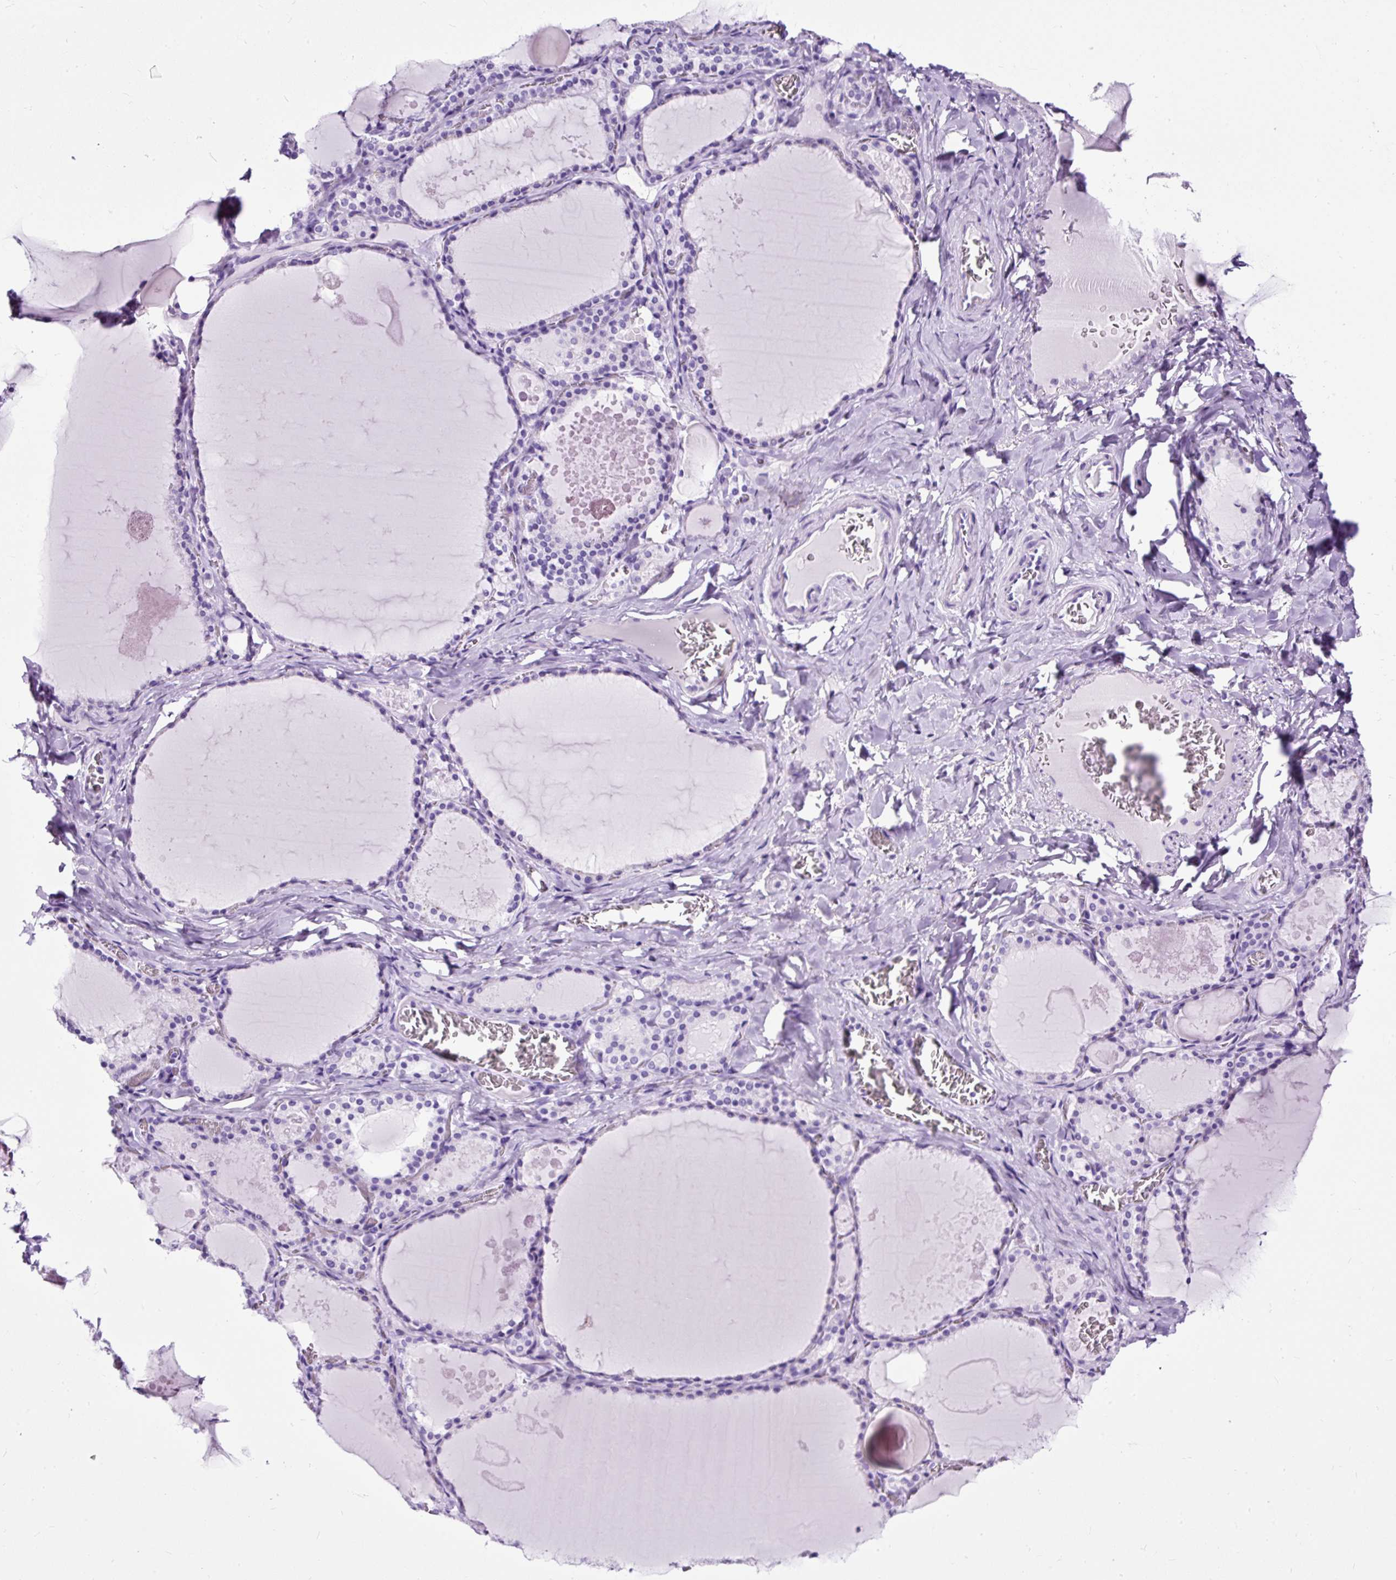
{"staining": {"intensity": "negative", "quantity": "none", "location": "none"}, "tissue": "thyroid gland", "cell_type": "Glandular cells", "image_type": "normal", "snomed": [{"axis": "morphology", "description": "Normal tissue, NOS"}, {"axis": "topography", "description": "Thyroid gland"}], "caption": "IHC histopathology image of unremarkable human thyroid gland stained for a protein (brown), which shows no positivity in glandular cells.", "gene": "NTS", "patient": {"sex": "male", "age": 56}}